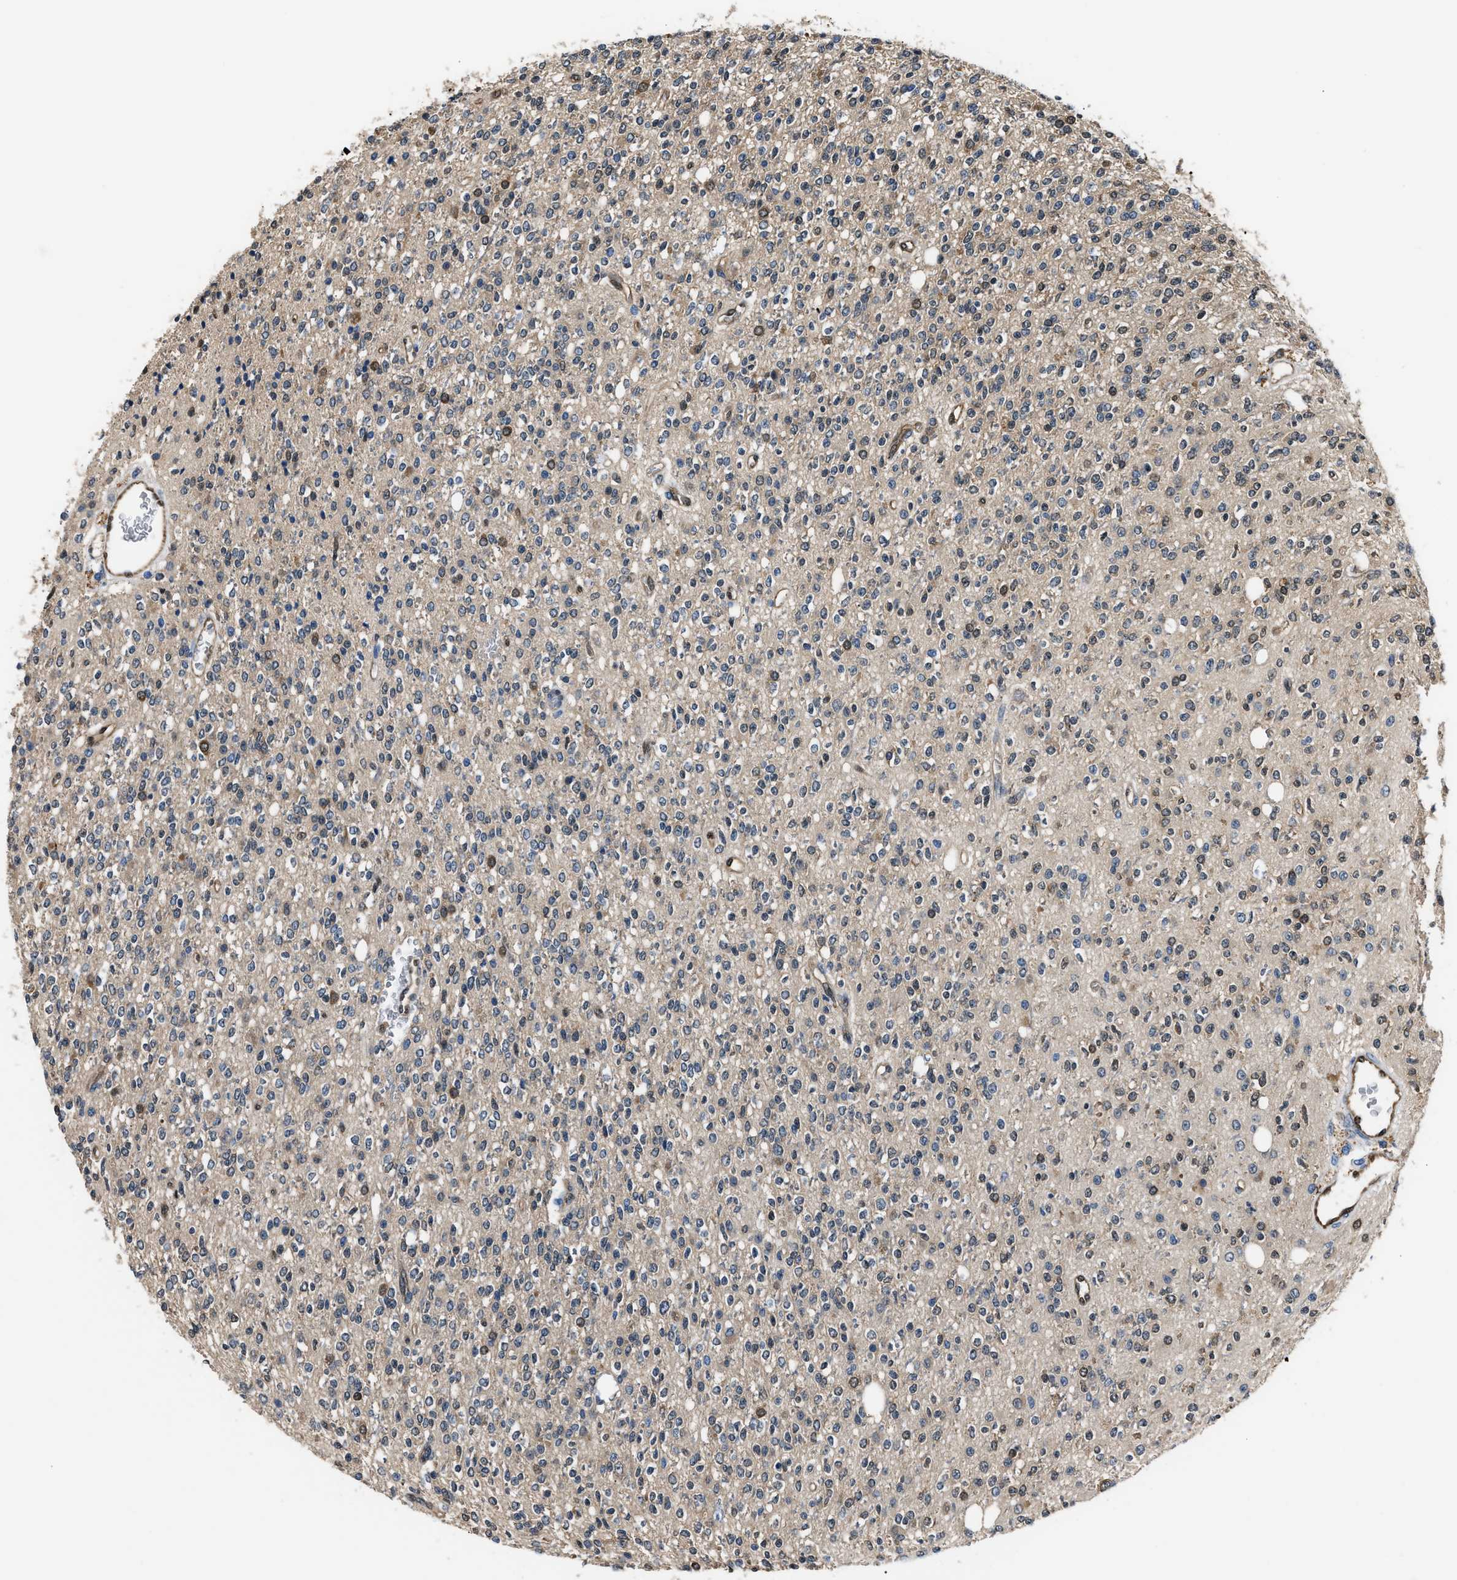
{"staining": {"intensity": "weak", "quantity": "25%-75%", "location": "cytoplasmic/membranous"}, "tissue": "glioma", "cell_type": "Tumor cells", "image_type": "cancer", "snomed": [{"axis": "morphology", "description": "Glioma, malignant, High grade"}, {"axis": "topography", "description": "Brain"}], "caption": "Glioma stained with DAB immunohistochemistry reveals low levels of weak cytoplasmic/membranous expression in about 25%-75% of tumor cells.", "gene": "PPA1", "patient": {"sex": "male", "age": 34}}